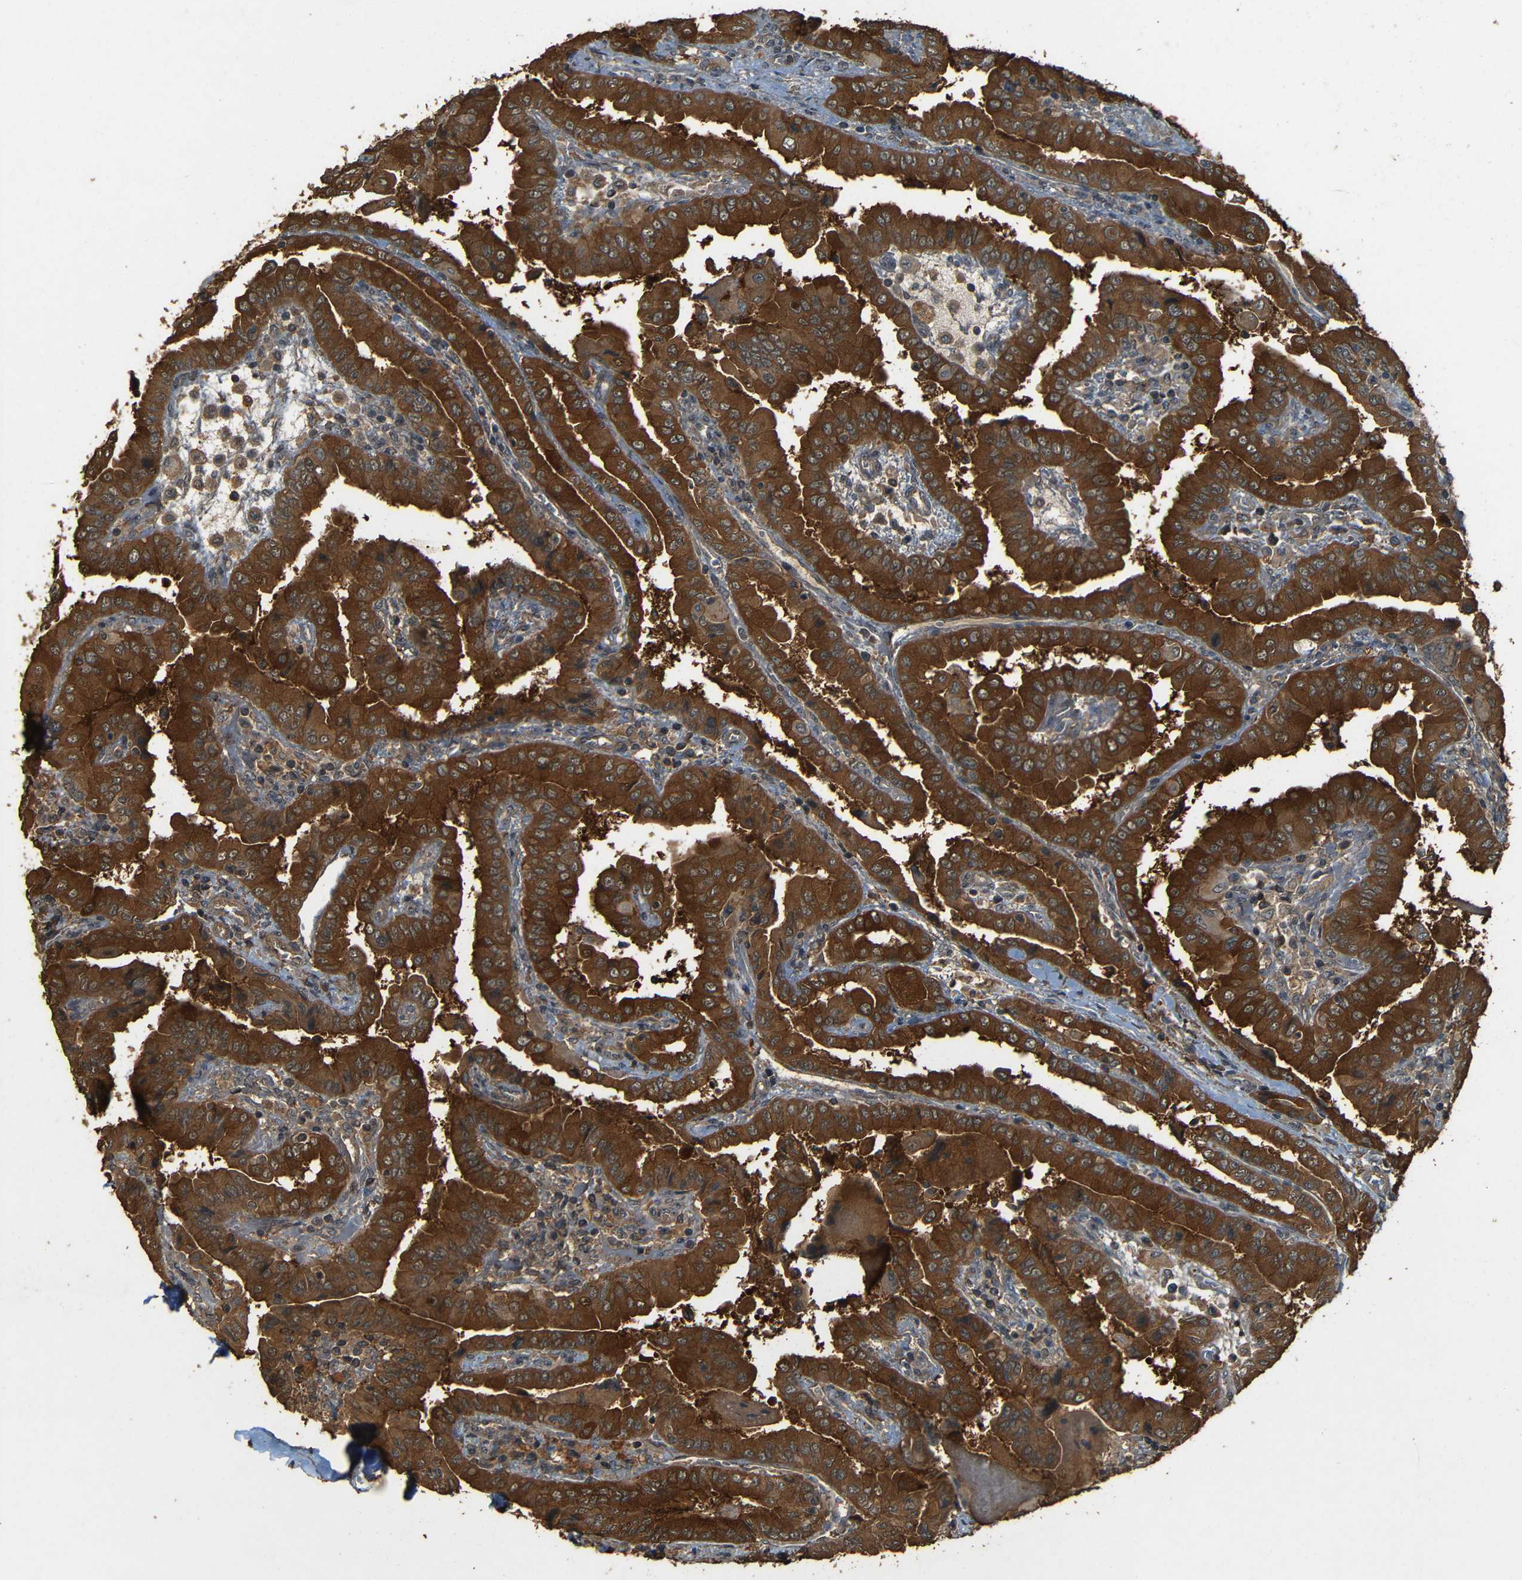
{"staining": {"intensity": "strong", "quantity": ">75%", "location": "cytoplasmic/membranous"}, "tissue": "thyroid cancer", "cell_type": "Tumor cells", "image_type": "cancer", "snomed": [{"axis": "morphology", "description": "Papillary adenocarcinoma, NOS"}, {"axis": "topography", "description": "Thyroid gland"}], "caption": "High-magnification brightfield microscopy of papillary adenocarcinoma (thyroid) stained with DAB (3,3'-diaminobenzidine) (brown) and counterstained with hematoxylin (blue). tumor cells exhibit strong cytoplasmic/membranous staining is identified in about>75% of cells.", "gene": "PDE5A", "patient": {"sex": "male", "age": 33}}